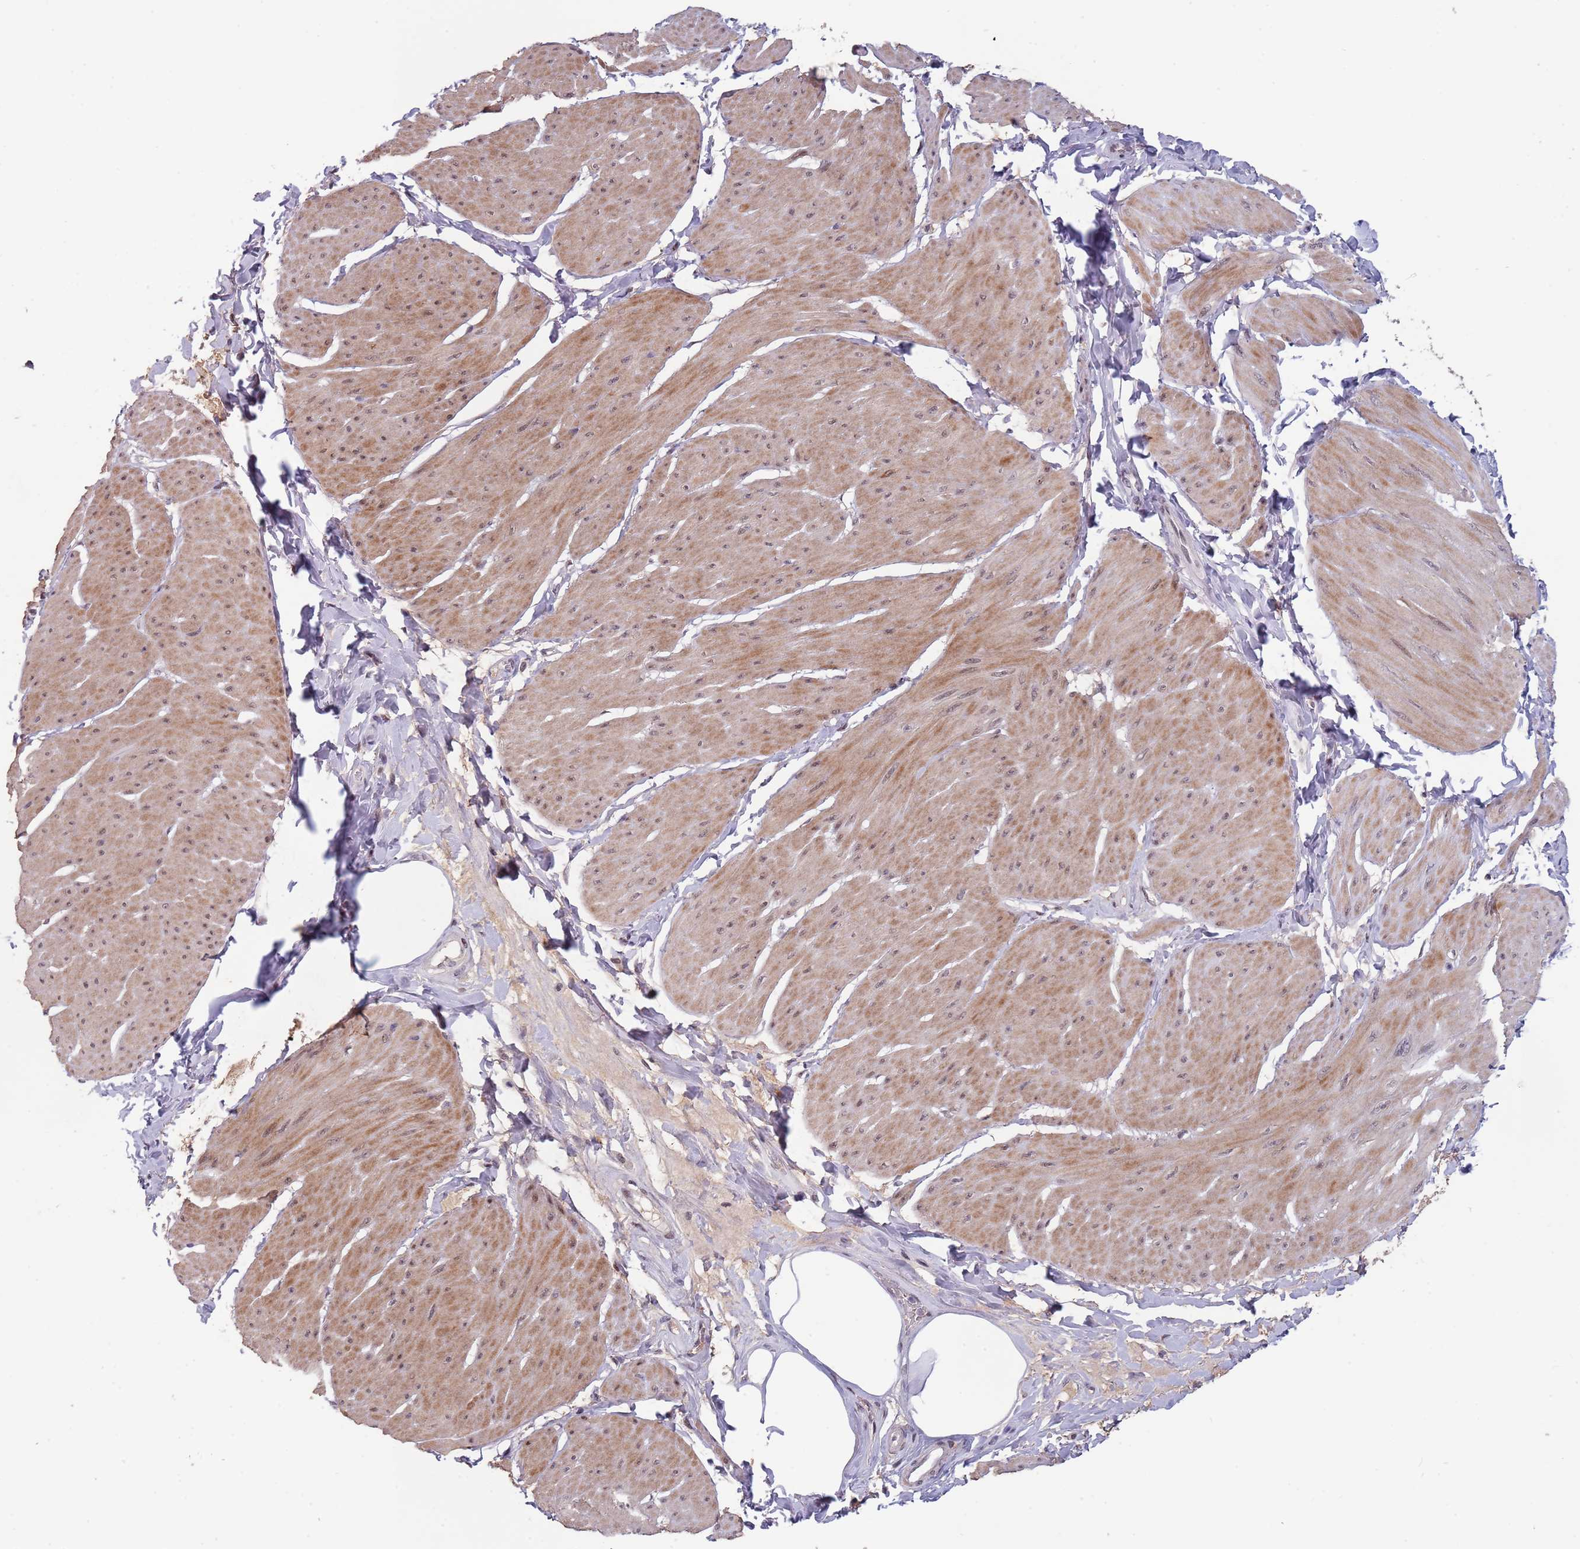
{"staining": {"intensity": "moderate", "quantity": "25%-75%", "location": "cytoplasmic/membranous,nuclear"}, "tissue": "smooth muscle", "cell_type": "Smooth muscle cells", "image_type": "normal", "snomed": [{"axis": "morphology", "description": "Urothelial carcinoma, High grade"}, {"axis": "topography", "description": "Urinary bladder"}], "caption": "A micrograph showing moderate cytoplasmic/membranous,nuclear positivity in approximately 25%-75% of smooth muscle cells in benign smooth muscle, as visualized by brown immunohistochemical staining.", "gene": "CIZ1", "patient": {"sex": "male", "age": 46}}